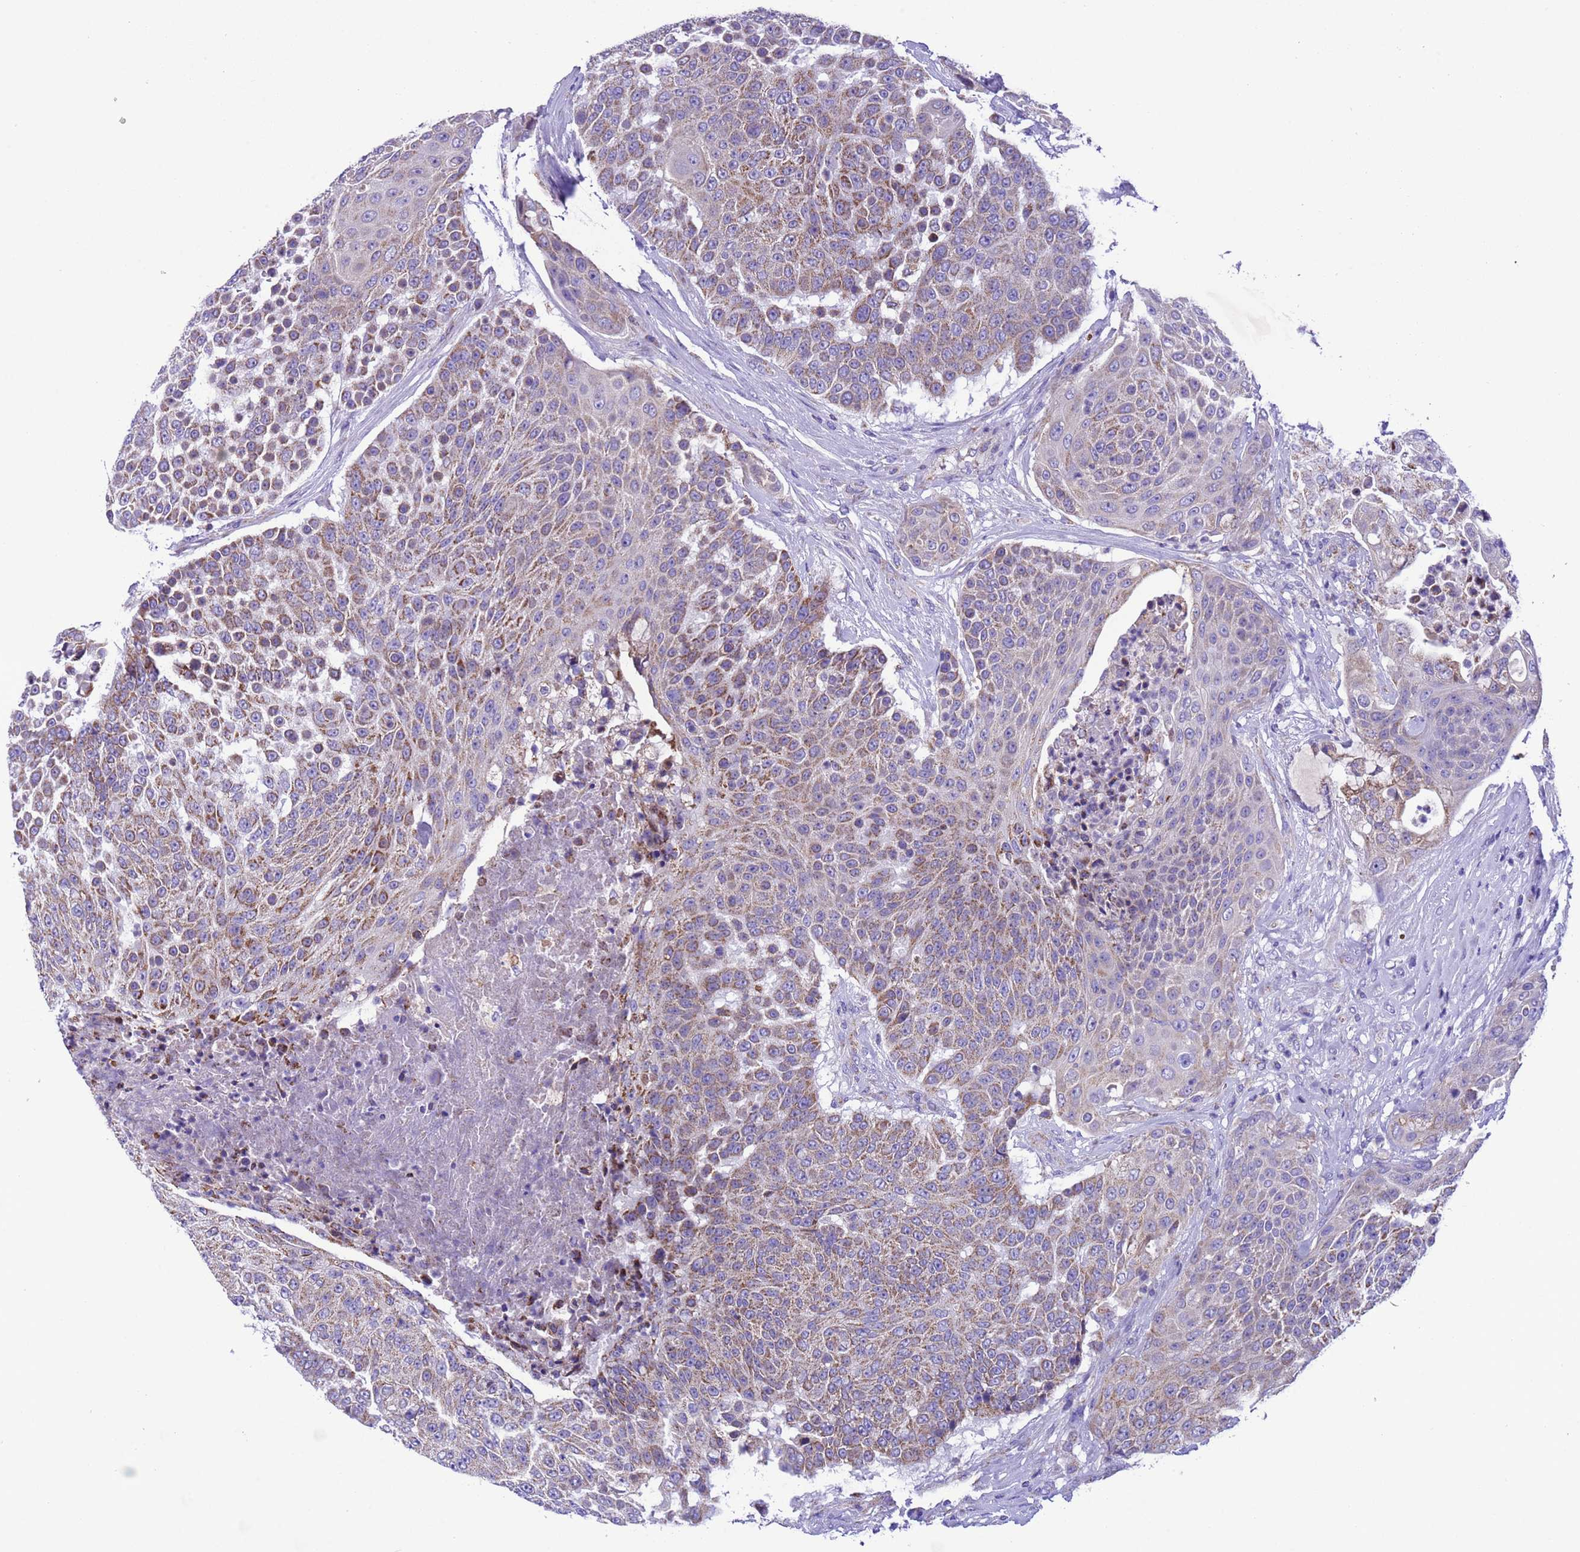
{"staining": {"intensity": "moderate", "quantity": "25%-75%", "location": "cytoplasmic/membranous"}, "tissue": "urothelial cancer", "cell_type": "Tumor cells", "image_type": "cancer", "snomed": [{"axis": "morphology", "description": "Urothelial carcinoma, High grade"}, {"axis": "topography", "description": "Urinary bladder"}], "caption": "This is an image of immunohistochemistry (IHC) staining of high-grade urothelial carcinoma, which shows moderate expression in the cytoplasmic/membranous of tumor cells.", "gene": "CCDC191", "patient": {"sex": "female", "age": 63}}